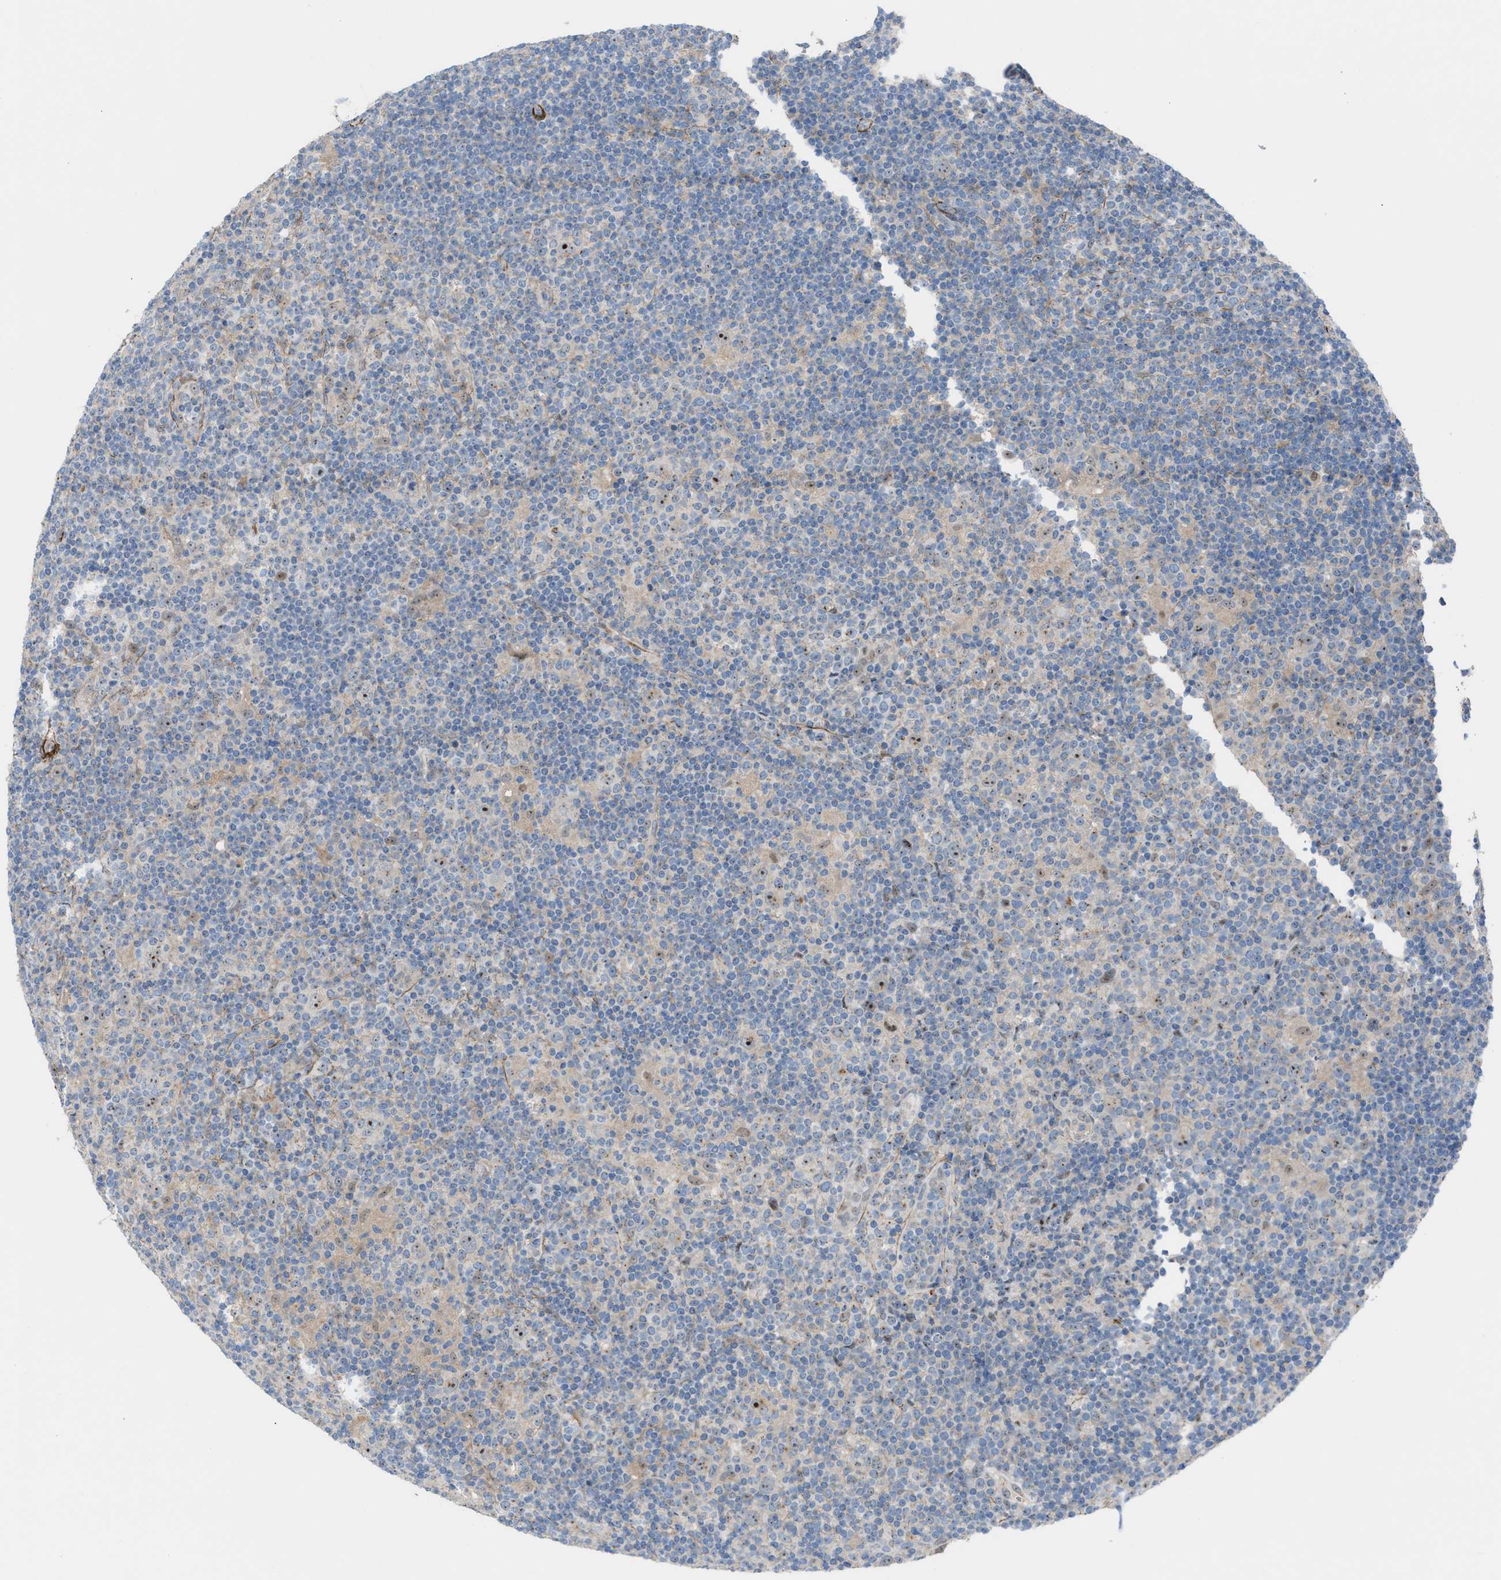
{"staining": {"intensity": "weak", "quantity": ">75%", "location": "nuclear"}, "tissue": "lymphoma", "cell_type": "Tumor cells", "image_type": "cancer", "snomed": [{"axis": "morphology", "description": "Hodgkin's disease, NOS"}, {"axis": "topography", "description": "Lymph node"}], "caption": "The photomicrograph reveals staining of lymphoma, revealing weak nuclear protein staining (brown color) within tumor cells.", "gene": "NQO2", "patient": {"sex": "female", "age": 57}}